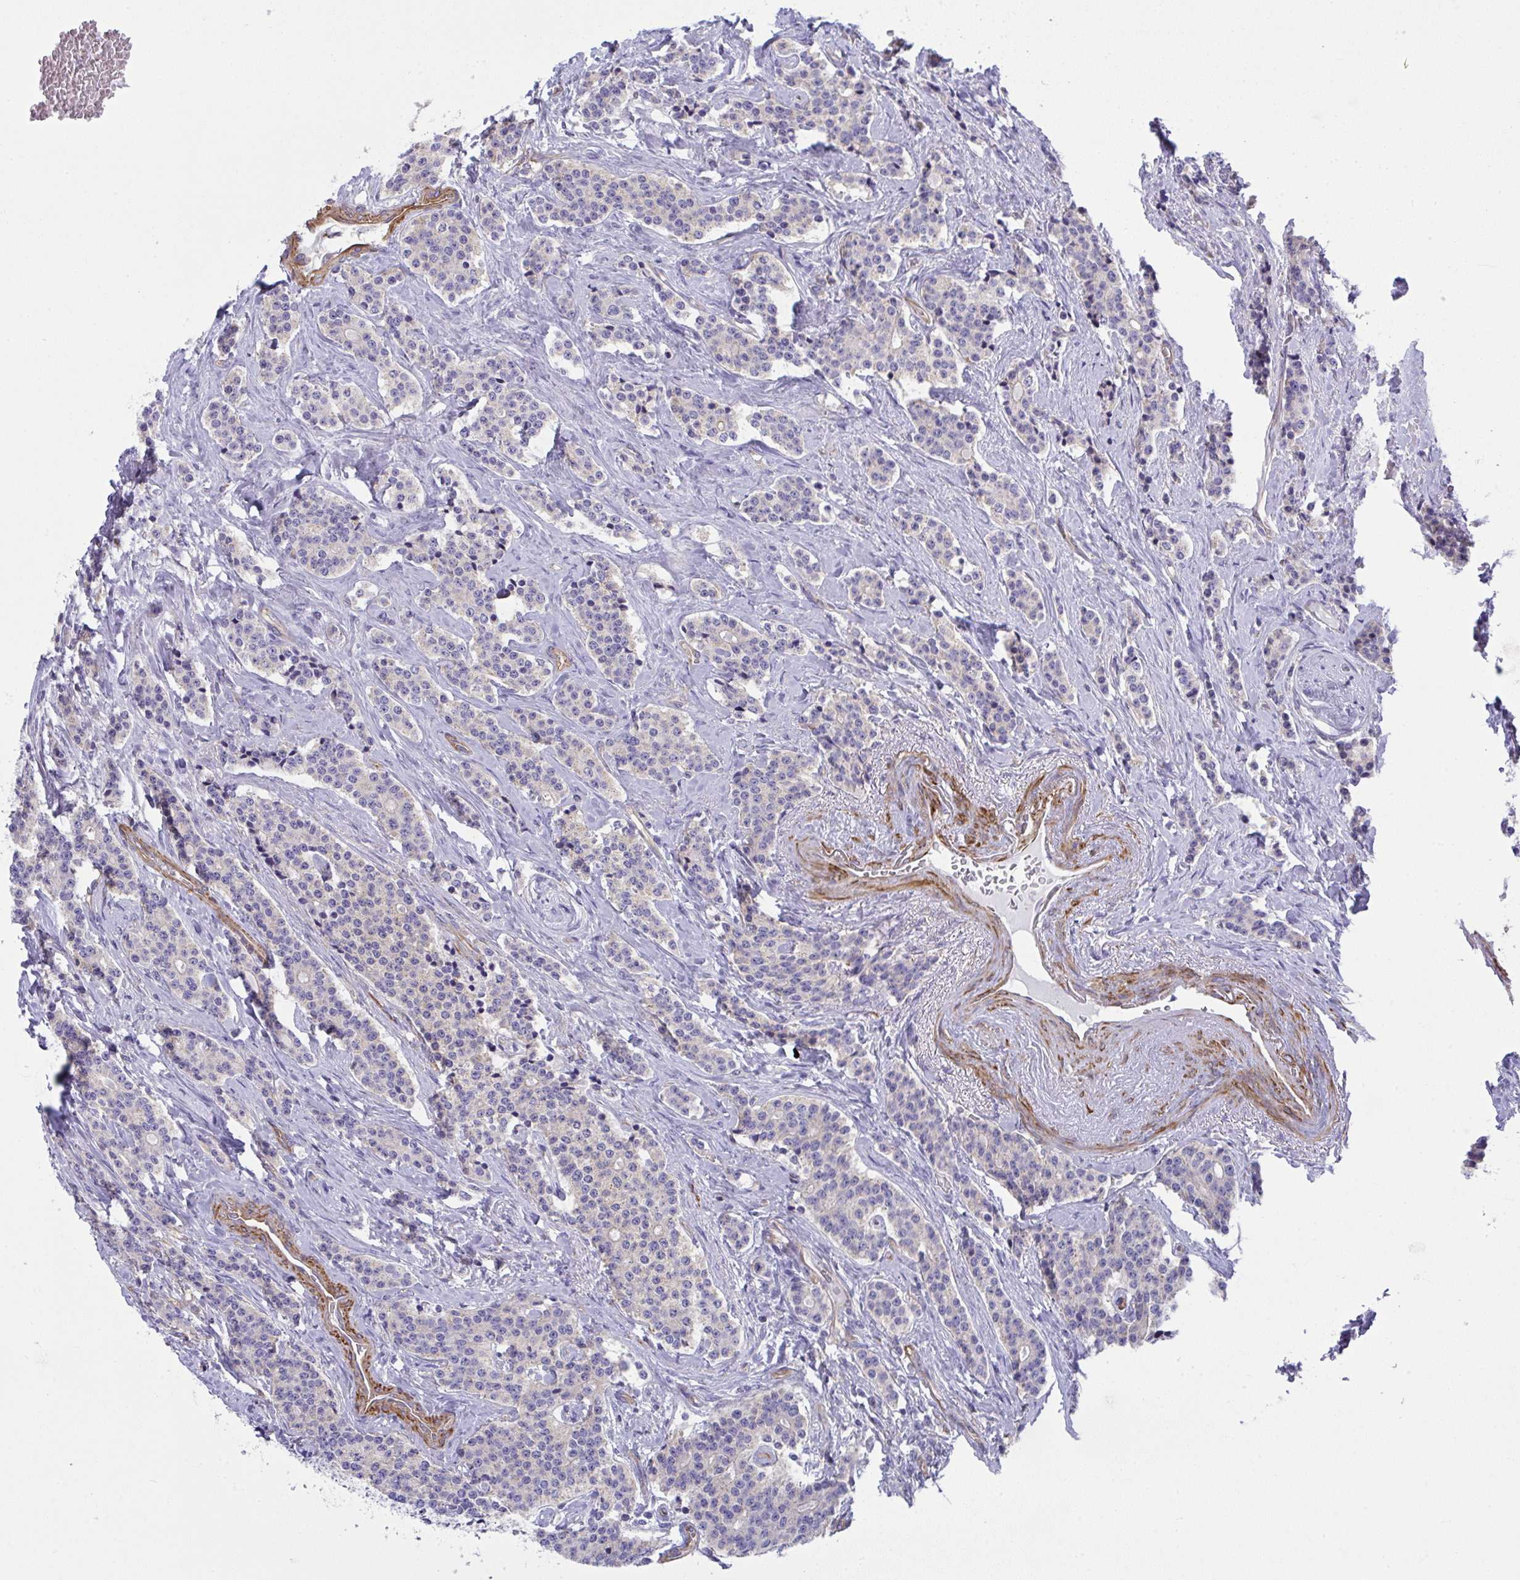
{"staining": {"intensity": "negative", "quantity": "none", "location": "none"}, "tissue": "carcinoid", "cell_type": "Tumor cells", "image_type": "cancer", "snomed": [{"axis": "morphology", "description": "Carcinoid, malignant, NOS"}, {"axis": "topography", "description": "Small intestine"}], "caption": "This is a histopathology image of IHC staining of malignant carcinoid, which shows no positivity in tumor cells. (Immunohistochemistry, brightfield microscopy, high magnification).", "gene": "MYL12A", "patient": {"sex": "female", "age": 73}}